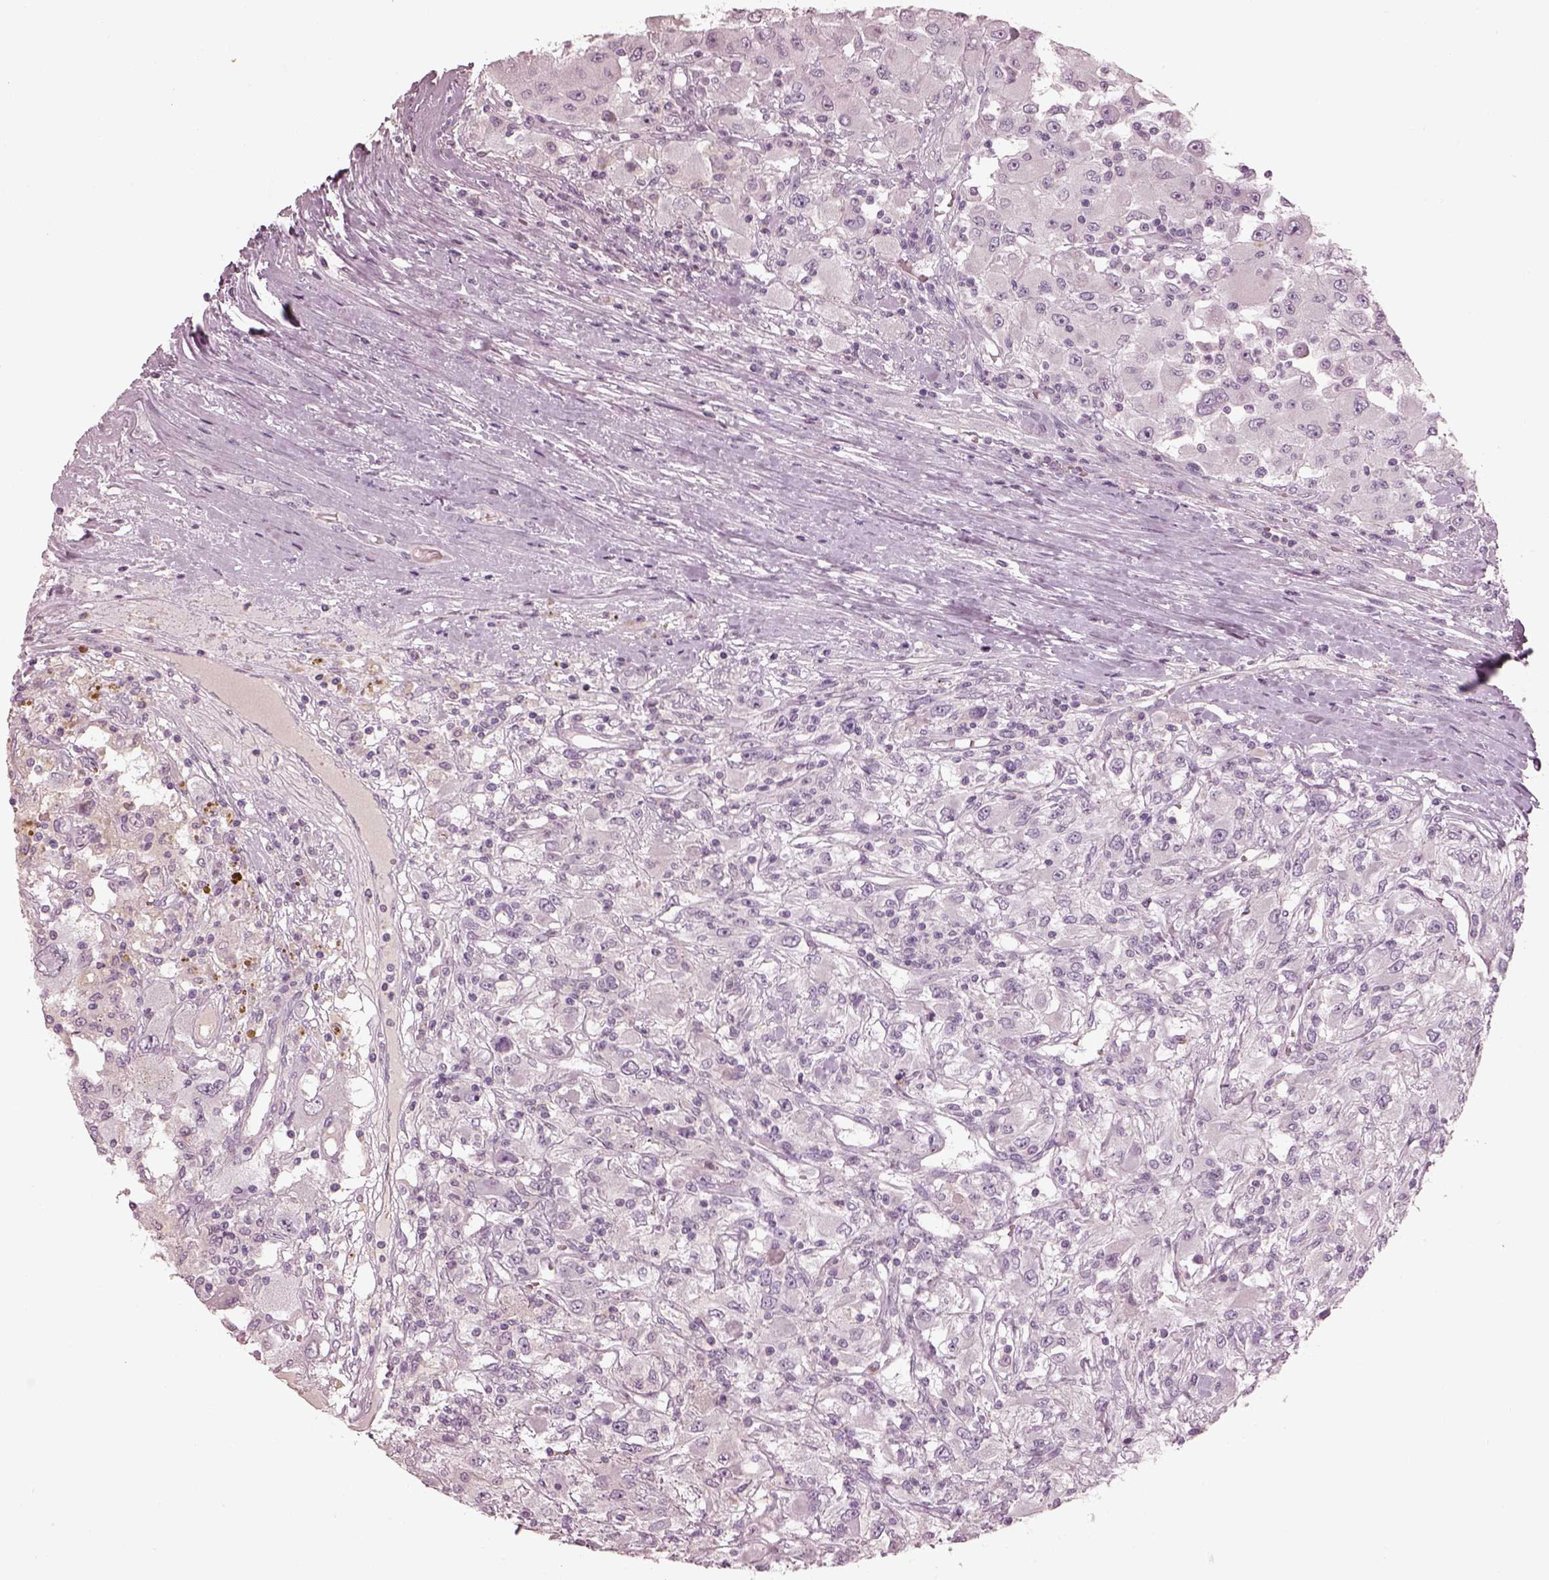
{"staining": {"intensity": "negative", "quantity": "none", "location": "none"}, "tissue": "renal cancer", "cell_type": "Tumor cells", "image_type": "cancer", "snomed": [{"axis": "morphology", "description": "Adenocarcinoma, NOS"}, {"axis": "topography", "description": "Kidney"}], "caption": "Renal cancer was stained to show a protein in brown. There is no significant expression in tumor cells.", "gene": "SPATA6L", "patient": {"sex": "female", "age": 67}}